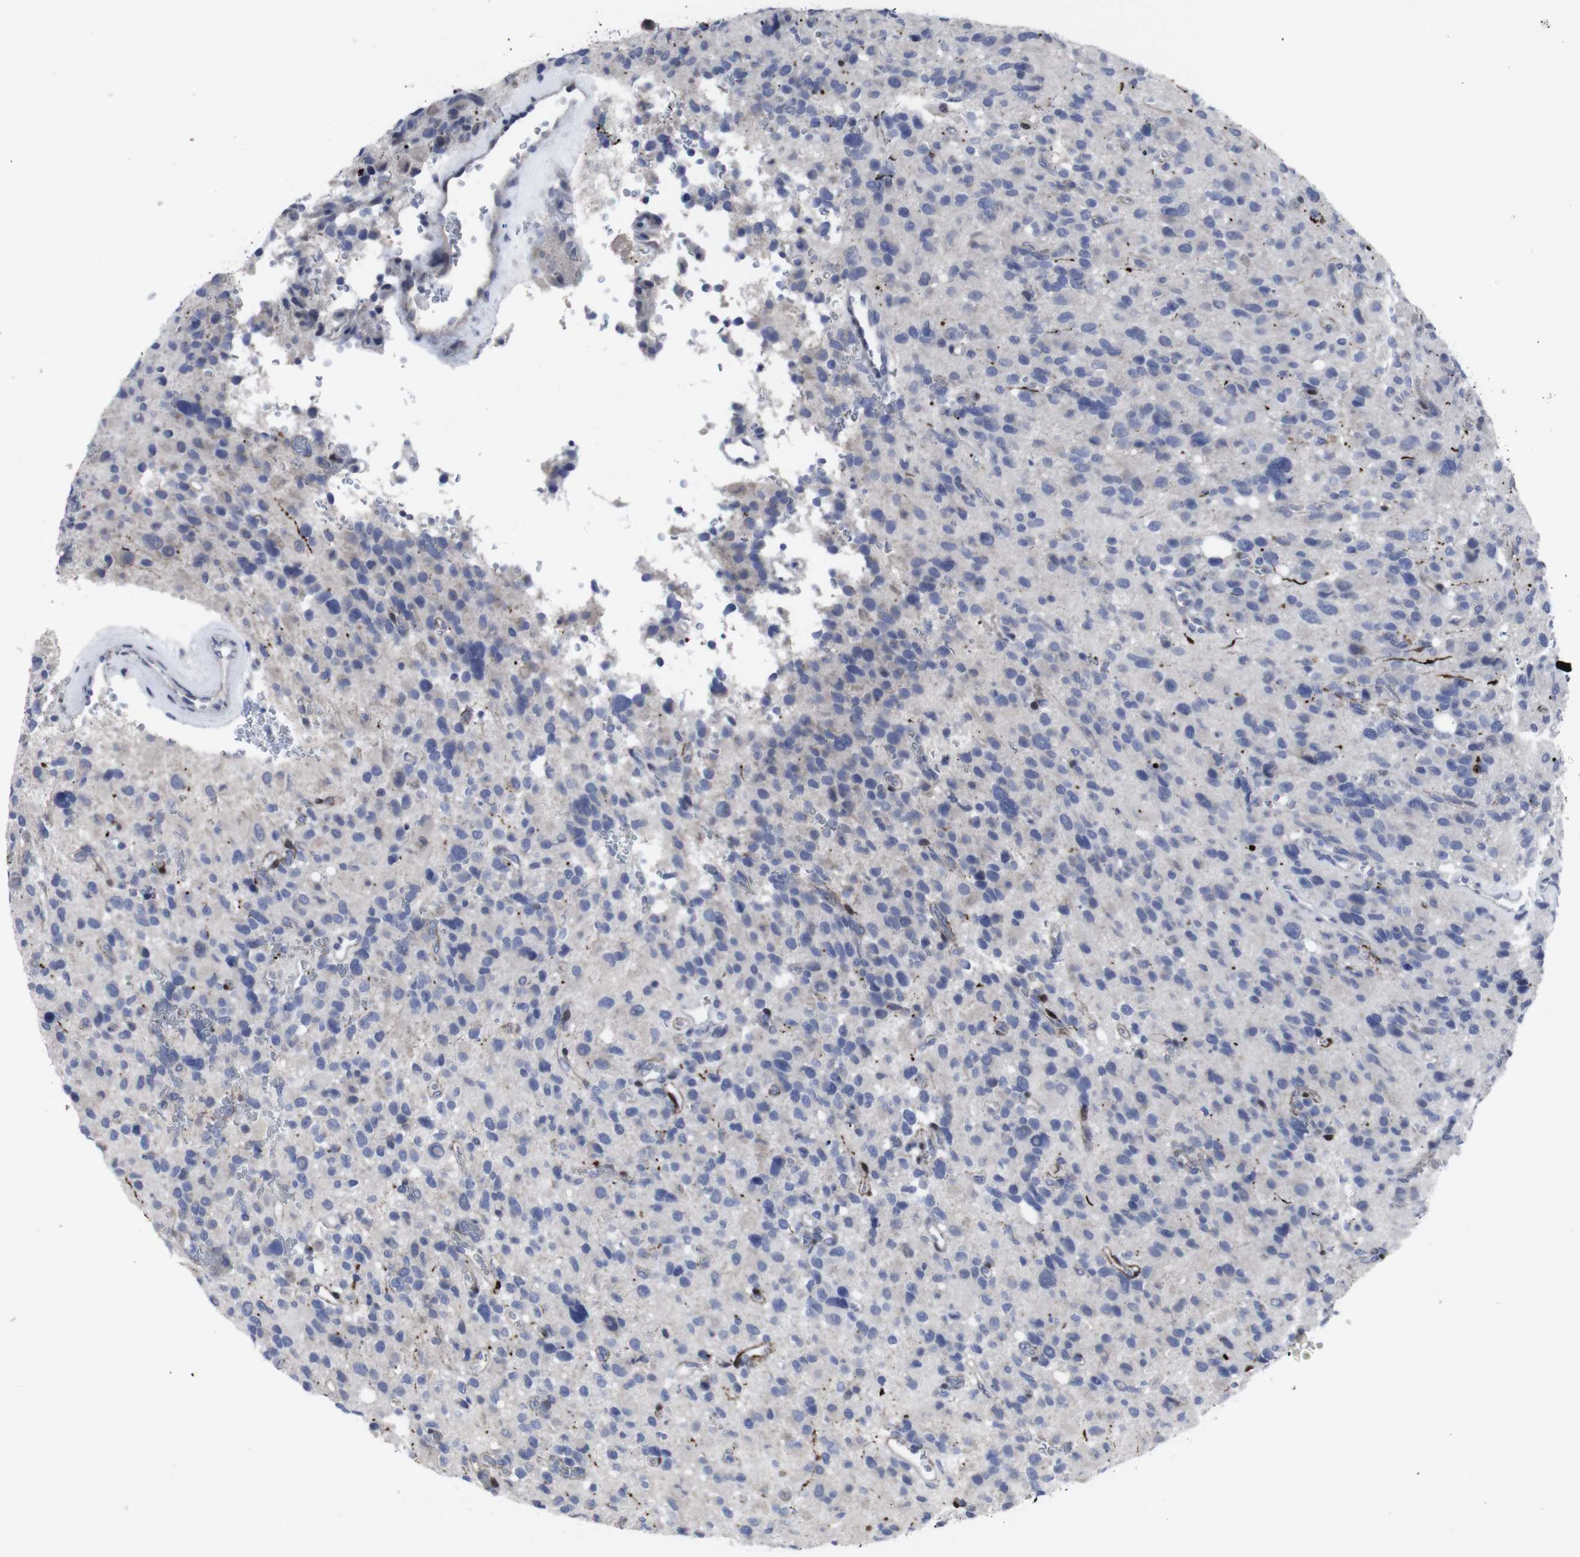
{"staining": {"intensity": "negative", "quantity": "none", "location": "none"}, "tissue": "glioma", "cell_type": "Tumor cells", "image_type": "cancer", "snomed": [{"axis": "morphology", "description": "Glioma, malignant, High grade"}, {"axis": "topography", "description": "Brain"}], "caption": "There is no significant expression in tumor cells of malignant glioma (high-grade). (Brightfield microscopy of DAB (3,3'-diaminobenzidine) immunohistochemistry (IHC) at high magnification).", "gene": "SNCG", "patient": {"sex": "male", "age": 48}}